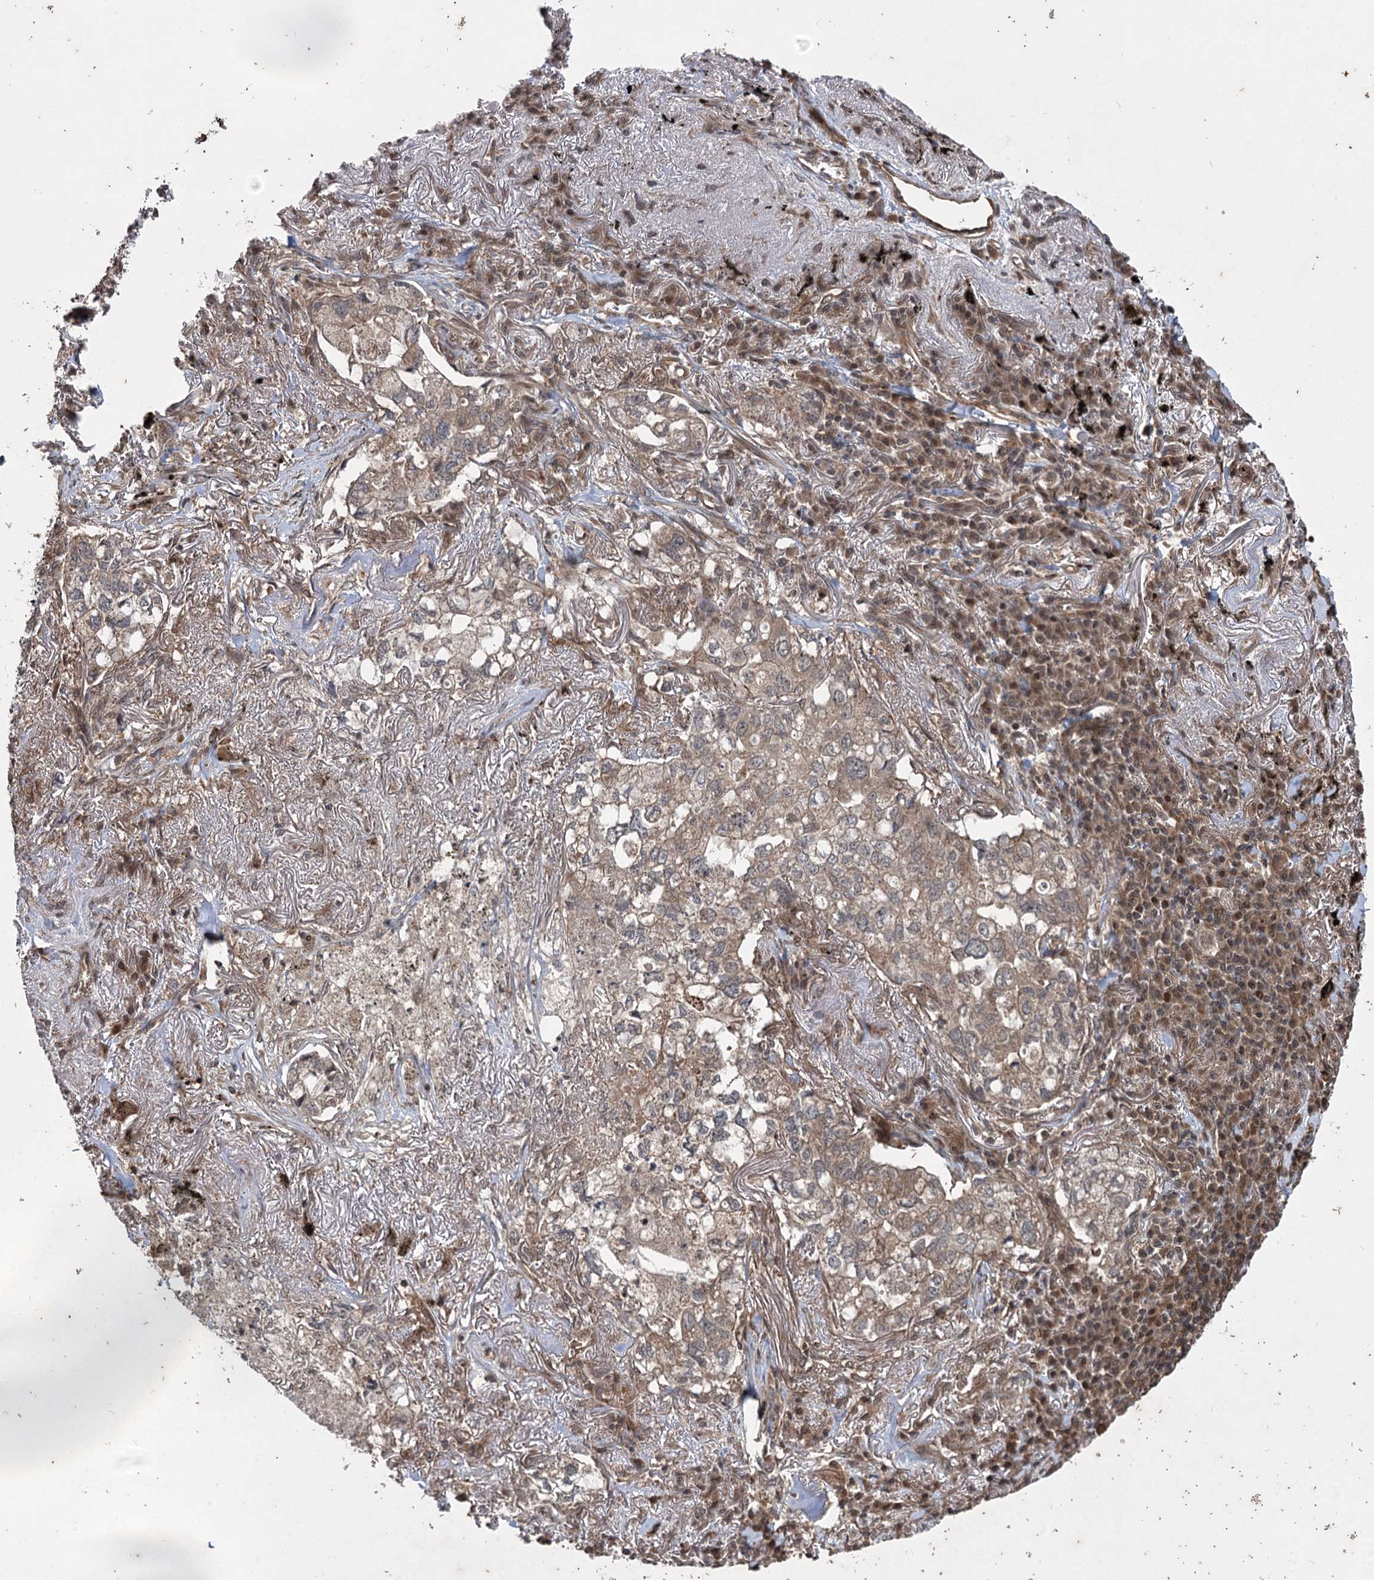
{"staining": {"intensity": "weak", "quantity": ">75%", "location": "cytoplasmic/membranous"}, "tissue": "lung cancer", "cell_type": "Tumor cells", "image_type": "cancer", "snomed": [{"axis": "morphology", "description": "Adenocarcinoma, NOS"}, {"axis": "topography", "description": "Lung"}], "caption": "Protein staining of lung adenocarcinoma tissue shows weak cytoplasmic/membranous positivity in about >75% of tumor cells.", "gene": "INSIG2", "patient": {"sex": "male", "age": 65}}